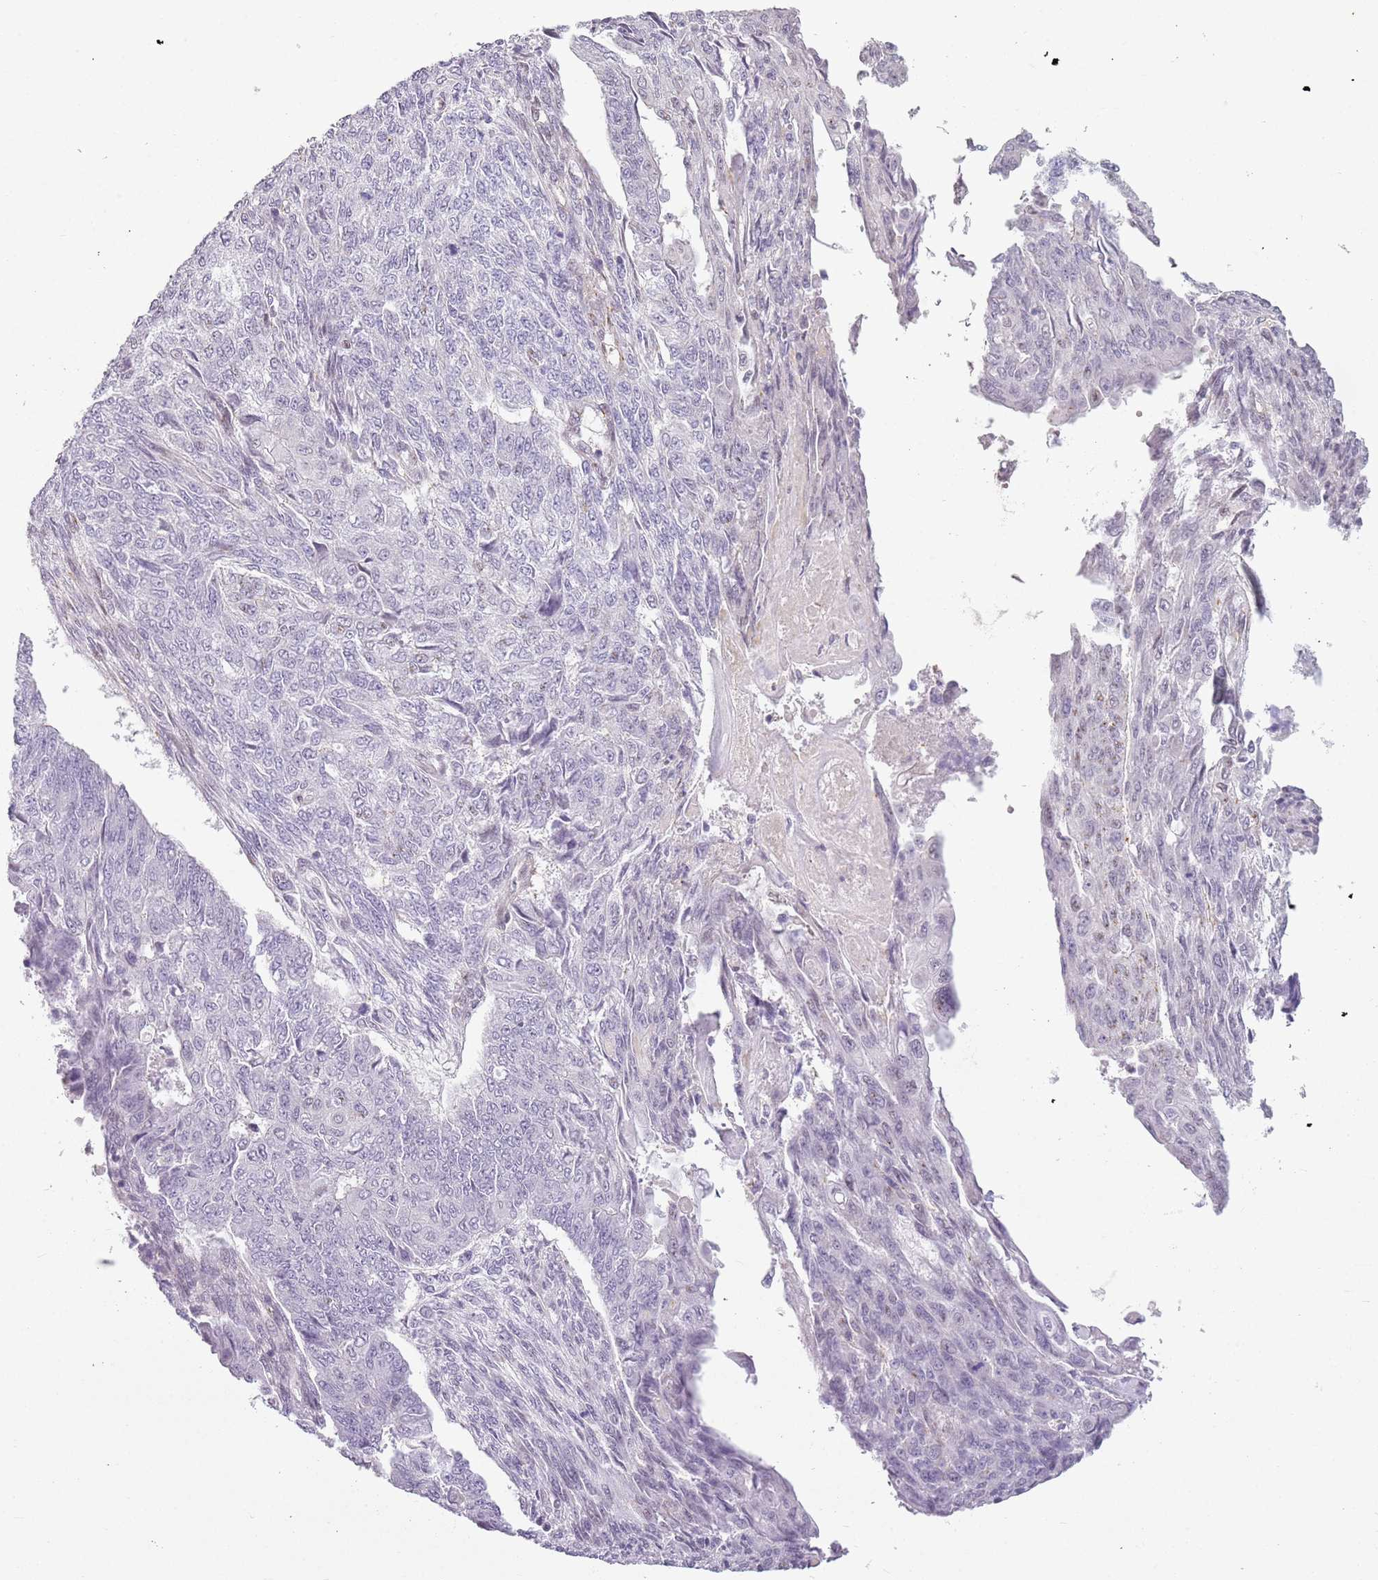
{"staining": {"intensity": "negative", "quantity": "none", "location": "none"}, "tissue": "endometrial cancer", "cell_type": "Tumor cells", "image_type": "cancer", "snomed": [{"axis": "morphology", "description": "Adenocarcinoma, NOS"}, {"axis": "topography", "description": "Endometrium"}], "caption": "A micrograph of adenocarcinoma (endometrial) stained for a protein displays no brown staining in tumor cells.", "gene": "DEFB116", "patient": {"sex": "female", "age": 32}}